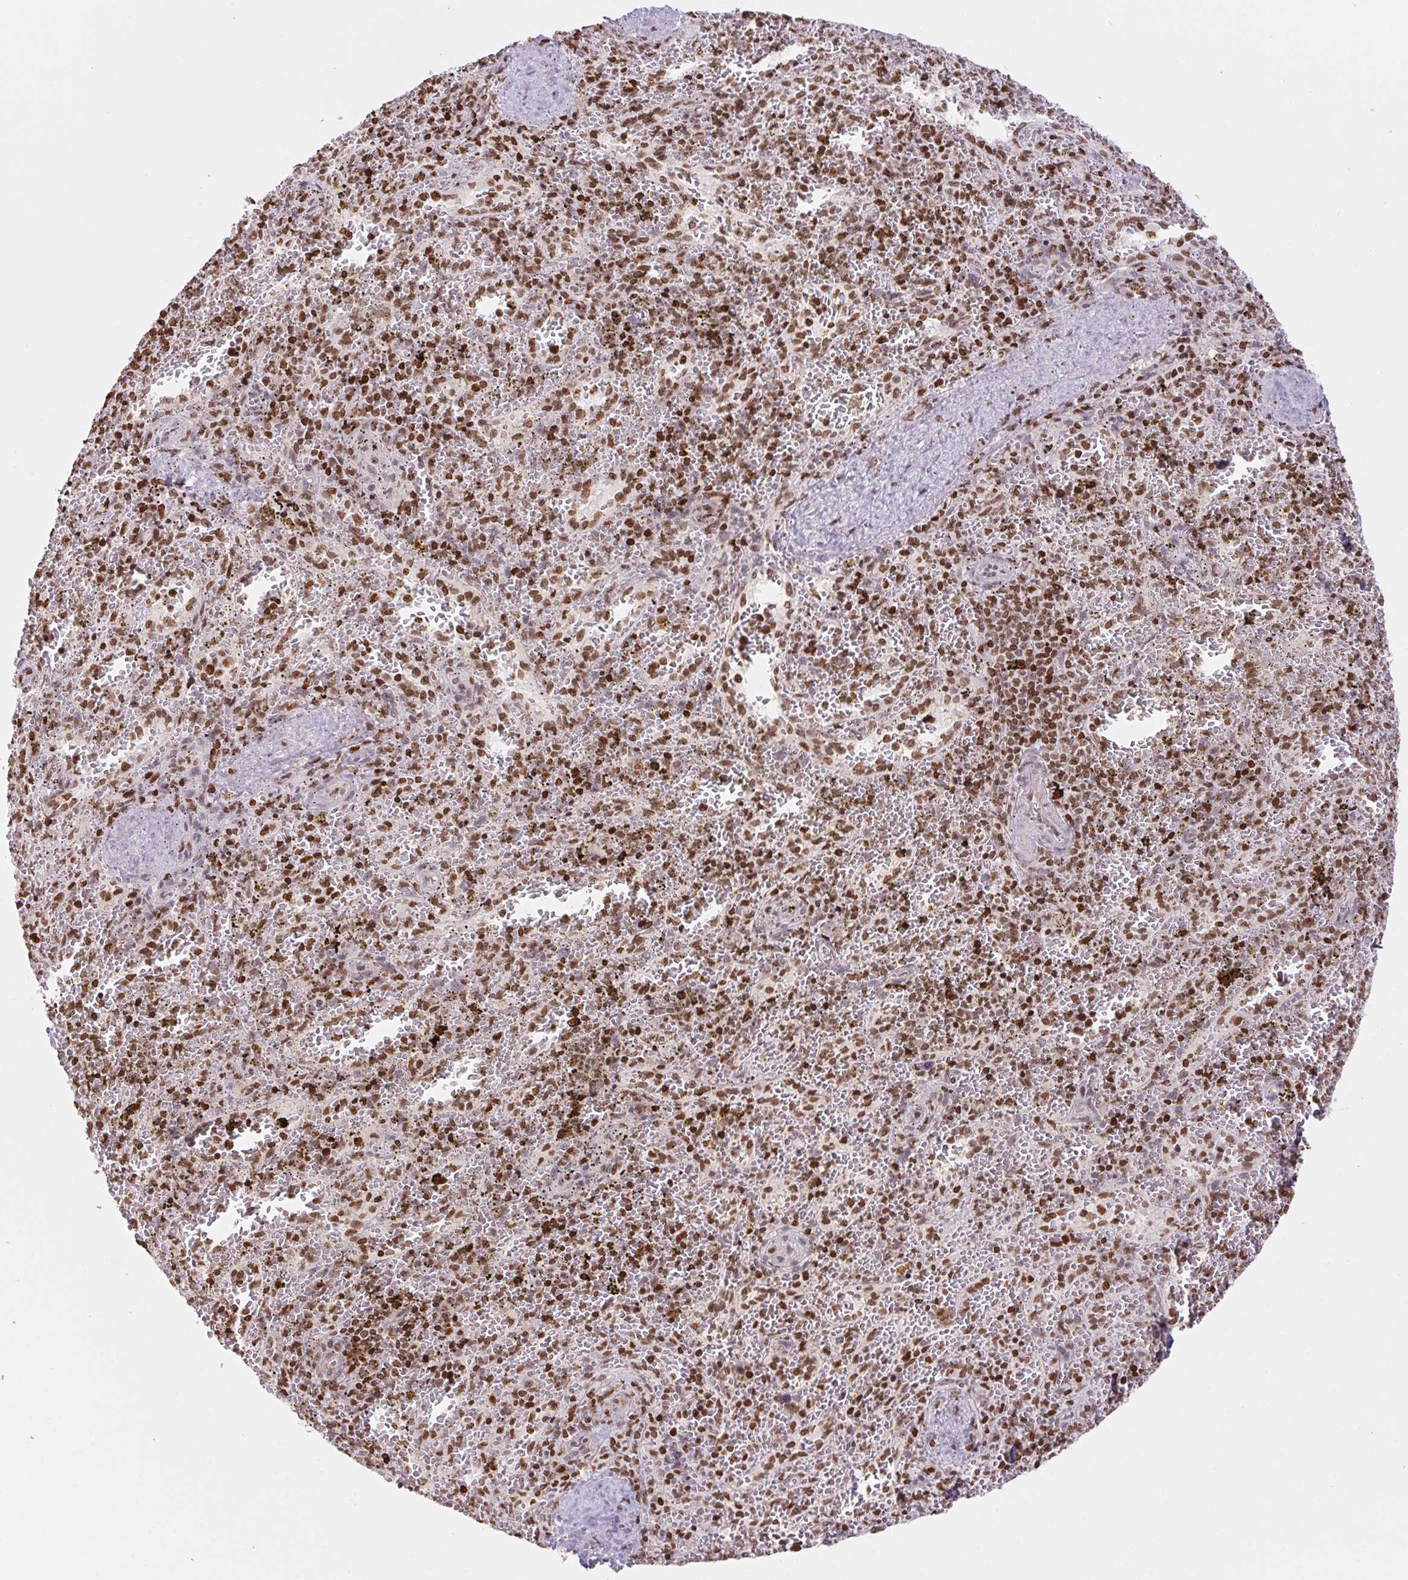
{"staining": {"intensity": "moderate", "quantity": "25%-75%", "location": "nuclear"}, "tissue": "spleen", "cell_type": "Cells in red pulp", "image_type": "normal", "snomed": [{"axis": "morphology", "description": "Normal tissue, NOS"}, {"axis": "topography", "description": "Spleen"}], "caption": "Protein positivity by immunohistochemistry (IHC) demonstrates moderate nuclear staining in approximately 25%-75% of cells in red pulp in normal spleen. The staining was performed using DAB to visualize the protein expression in brown, while the nuclei were stained in blue with hematoxylin (Magnification: 20x).", "gene": "POLD3", "patient": {"sex": "female", "age": 50}}